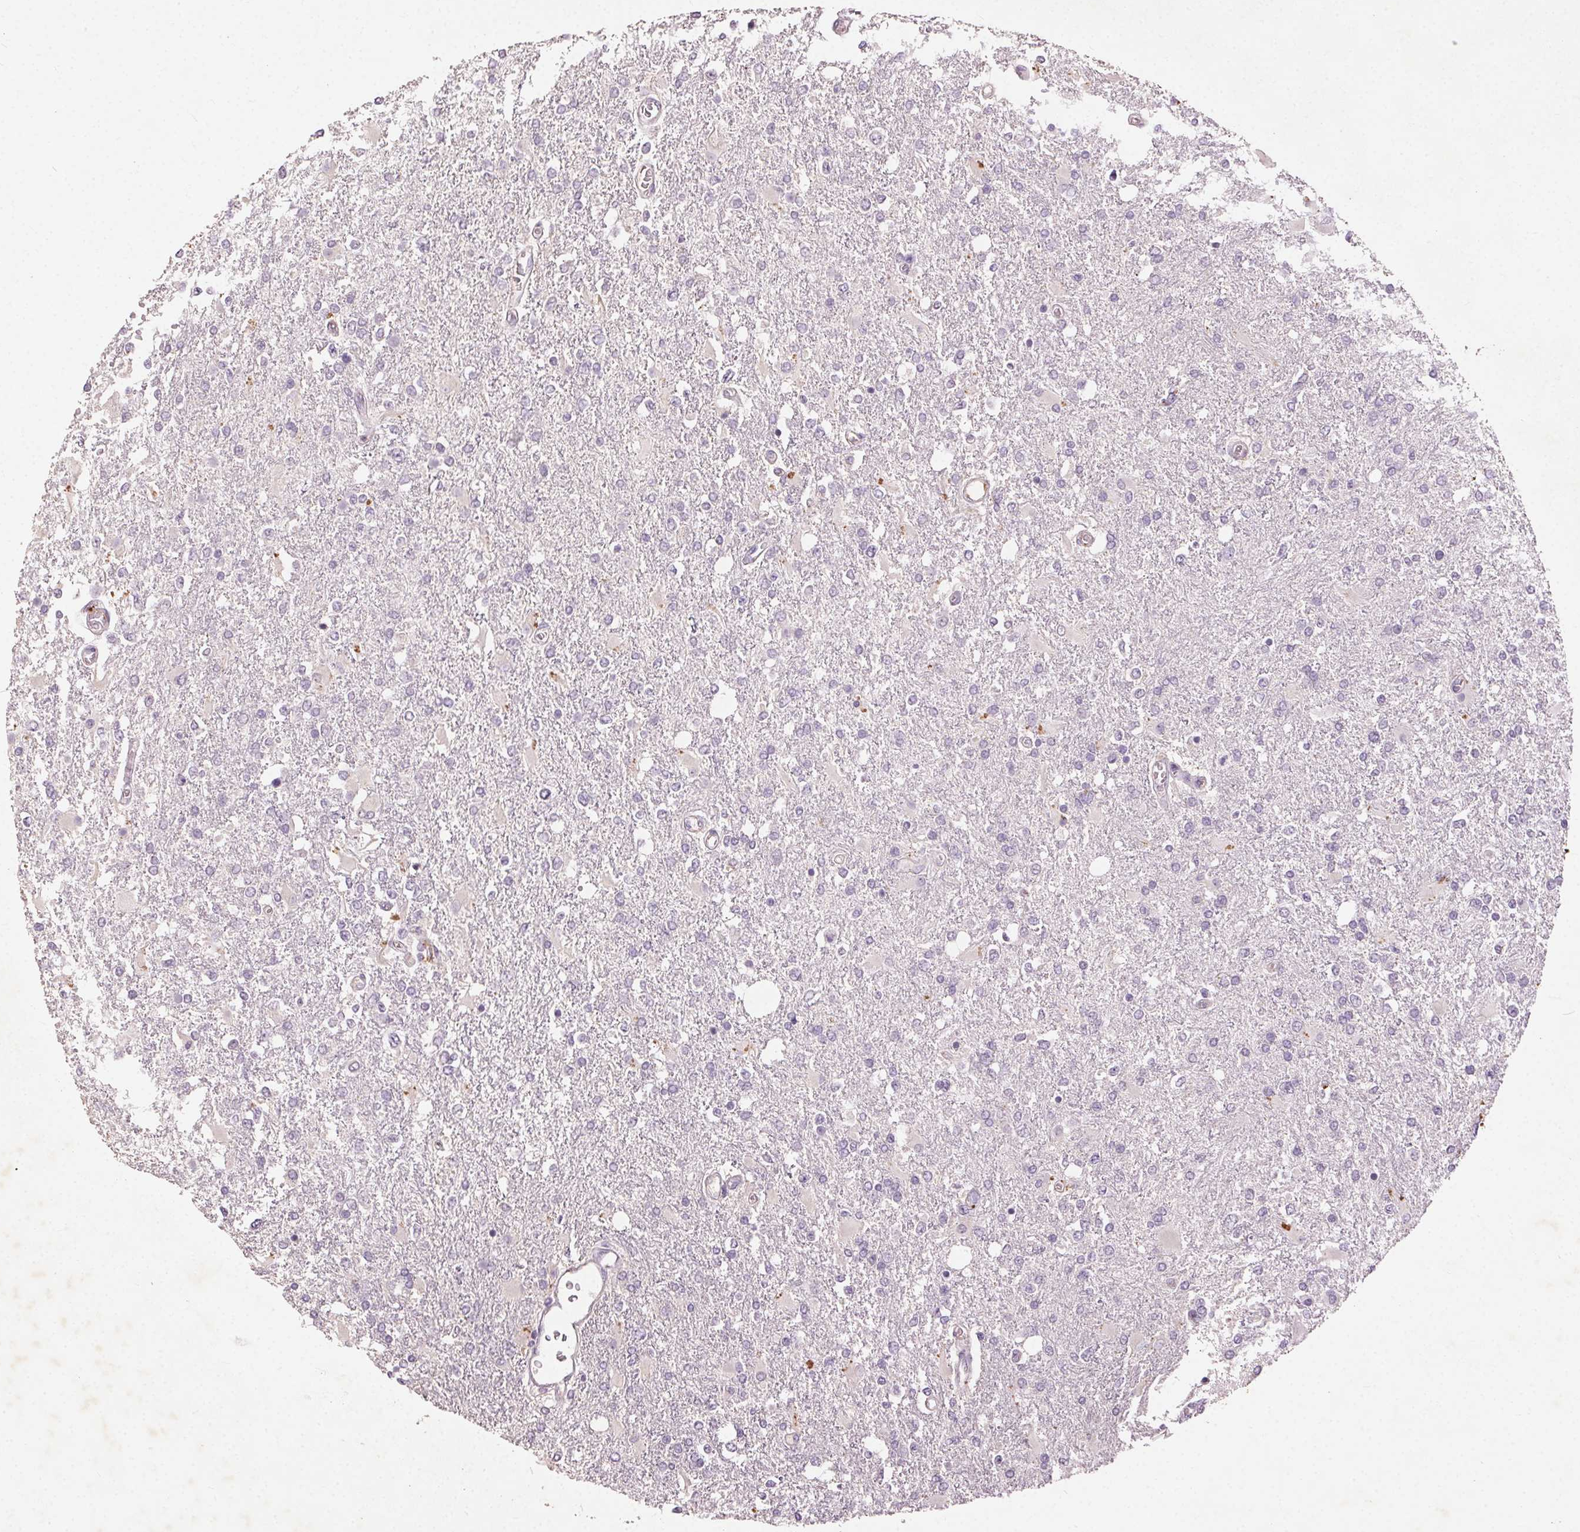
{"staining": {"intensity": "negative", "quantity": "none", "location": "none"}, "tissue": "glioma", "cell_type": "Tumor cells", "image_type": "cancer", "snomed": [{"axis": "morphology", "description": "Glioma, malignant, High grade"}, {"axis": "topography", "description": "Cerebral cortex"}], "caption": "The histopathology image displays no staining of tumor cells in malignant glioma (high-grade).", "gene": "CLTRN", "patient": {"sex": "male", "age": 79}}